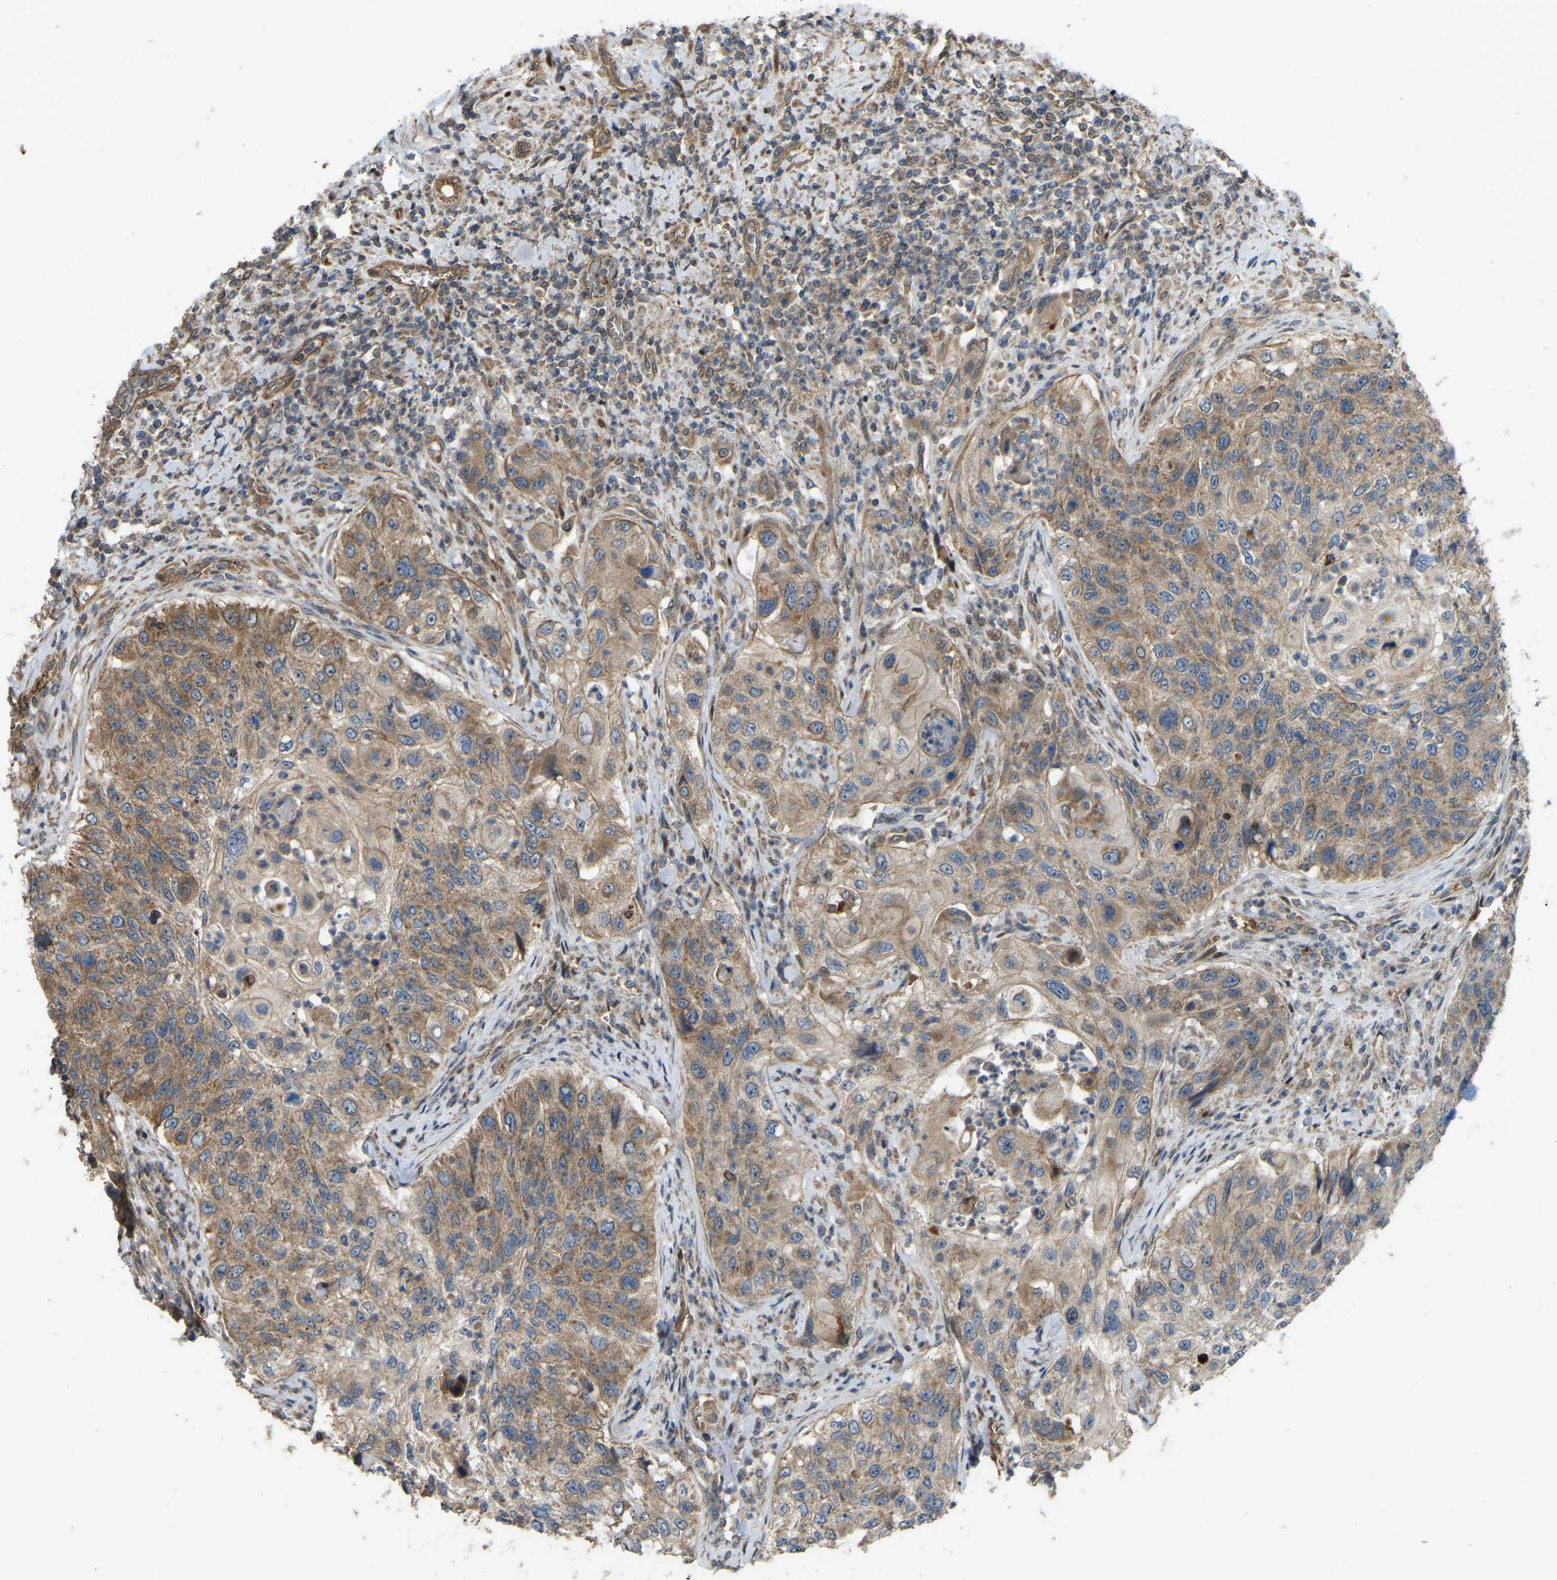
{"staining": {"intensity": "moderate", "quantity": ">75%", "location": "cytoplasmic/membranous"}, "tissue": "urothelial cancer", "cell_type": "Tumor cells", "image_type": "cancer", "snomed": [{"axis": "morphology", "description": "Urothelial carcinoma, High grade"}, {"axis": "topography", "description": "Urinary bladder"}], "caption": "Immunohistochemical staining of human urothelial cancer demonstrates medium levels of moderate cytoplasmic/membranous protein positivity in about >75% of tumor cells.", "gene": "C21orf91", "patient": {"sex": "female", "age": 60}}